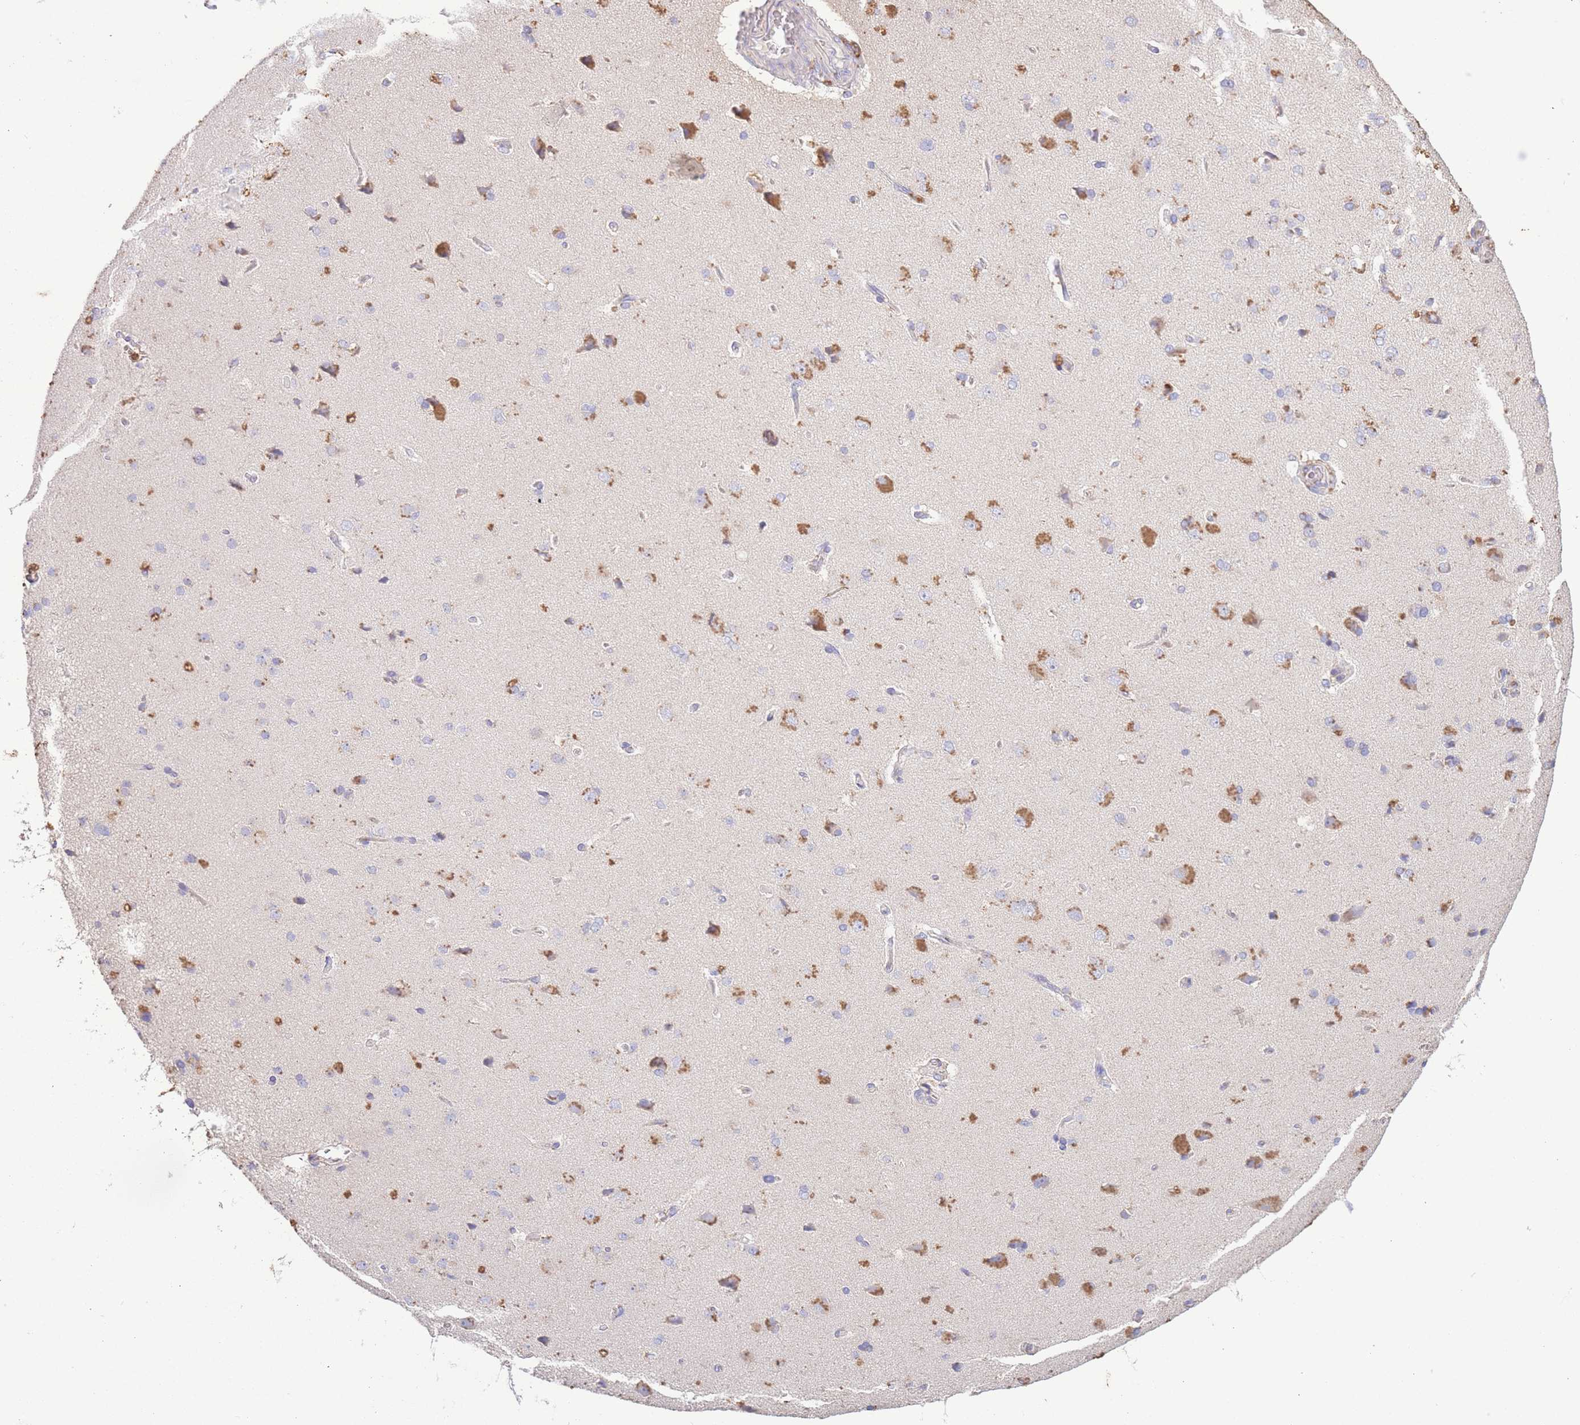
{"staining": {"intensity": "negative", "quantity": "none", "location": "none"}, "tissue": "cerebral cortex", "cell_type": "Endothelial cells", "image_type": "normal", "snomed": [{"axis": "morphology", "description": "Normal tissue, NOS"}, {"axis": "topography", "description": "Cerebral cortex"}], "caption": "DAB (3,3'-diaminobenzidine) immunohistochemical staining of benign human cerebral cortex reveals no significant expression in endothelial cells.", "gene": "CENPM", "patient": {"sex": "male", "age": 62}}